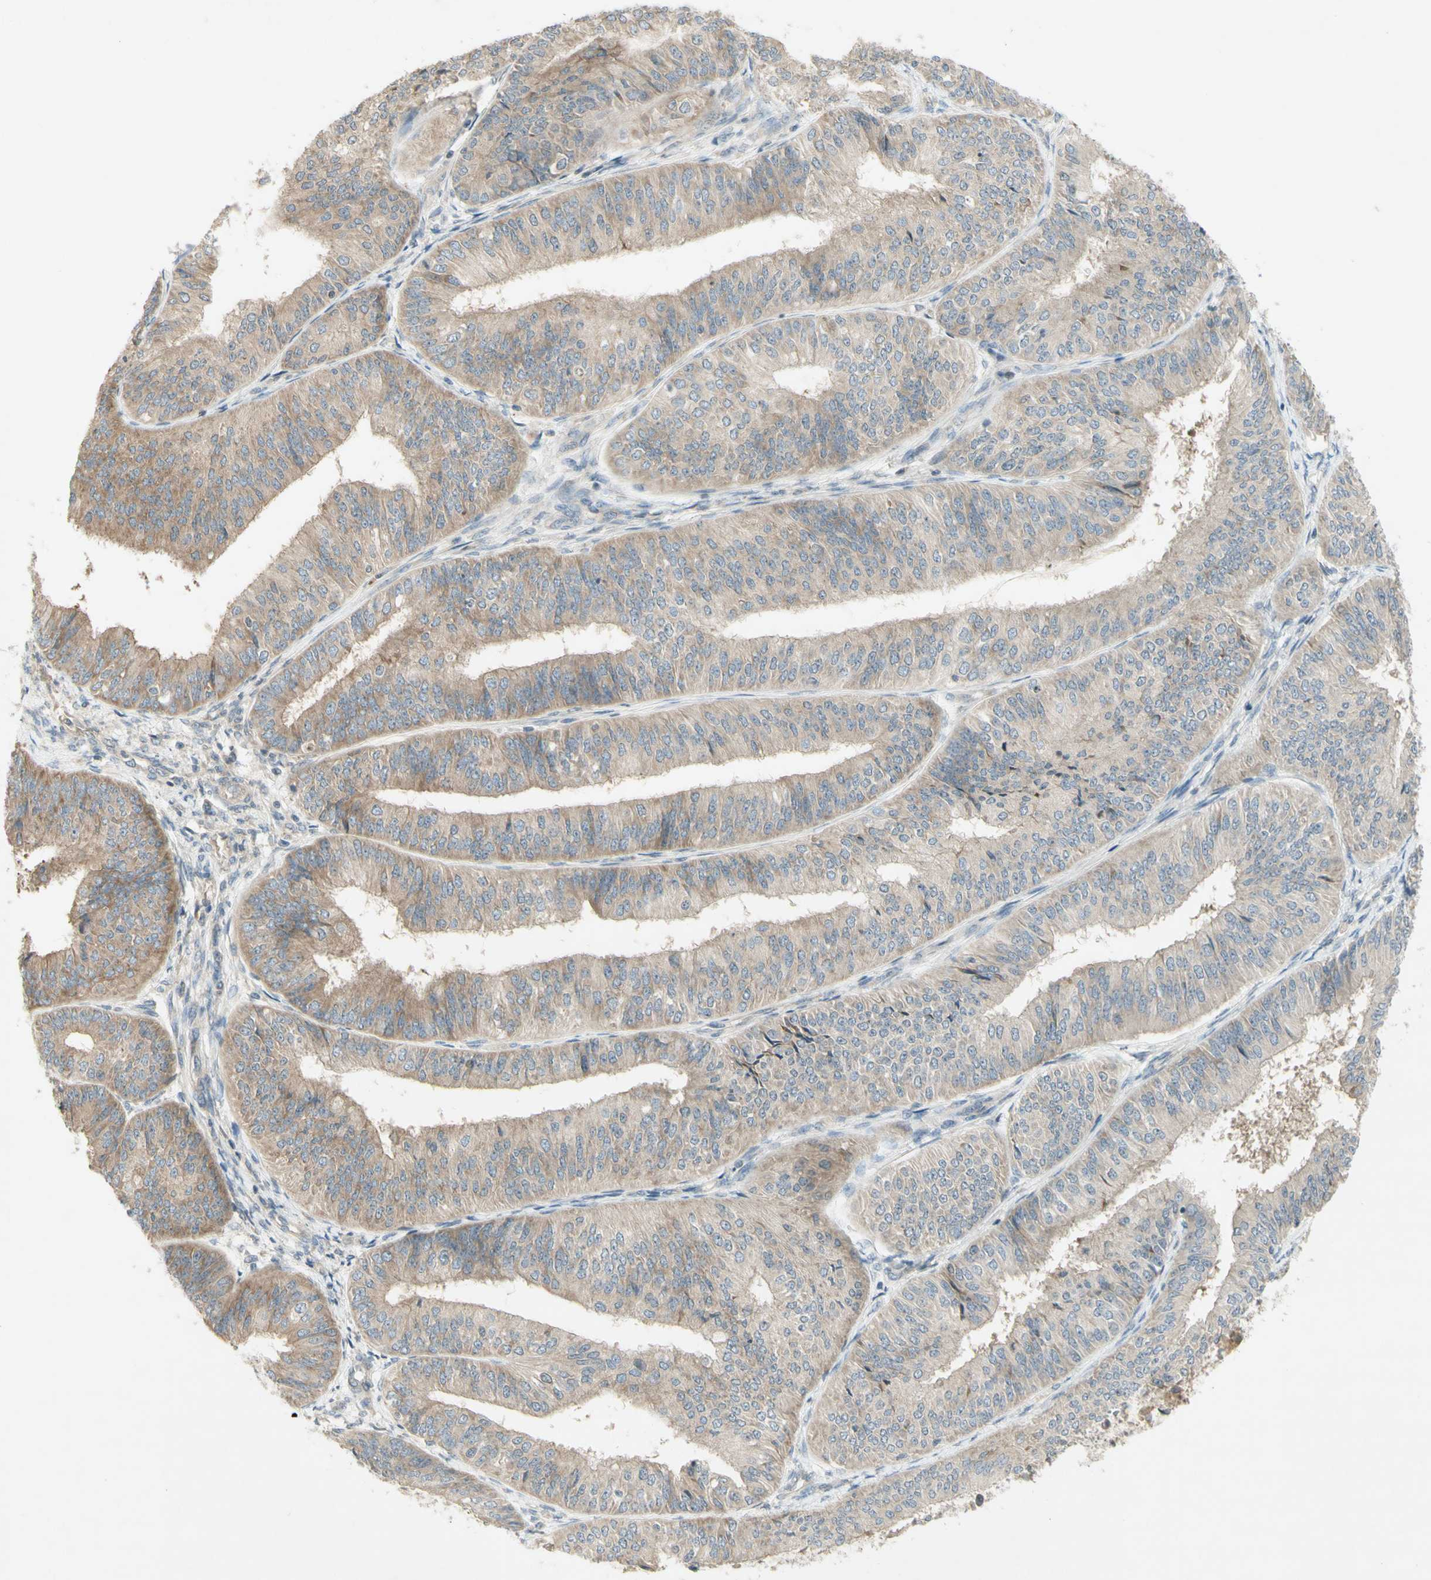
{"staining": {"intensity": "moderate", "quantity": "25%-75%", "location": "cytoplasmic/membranous"}, "tissue": "endometrial cancer", "cell_type": "Tumor cells", "image_type": "cancer", "snomed": [{"axis": "morphology", "description": "Adenocarcinoma, NOS"}, {"axis": "topography", "description": "Endometrium"}], "caption": "Endometrial cancer (adenocarcinoma) was stained to show a protein in brown. There is medium levels of moderate cytoplasmic/membranous positivity in about 25%-75% of tumor cells. (DAB = brown stain, brightfield microscopy at high magnification).", "gene": "ETF1", "patient": {"sex": "female", "age": 58}}